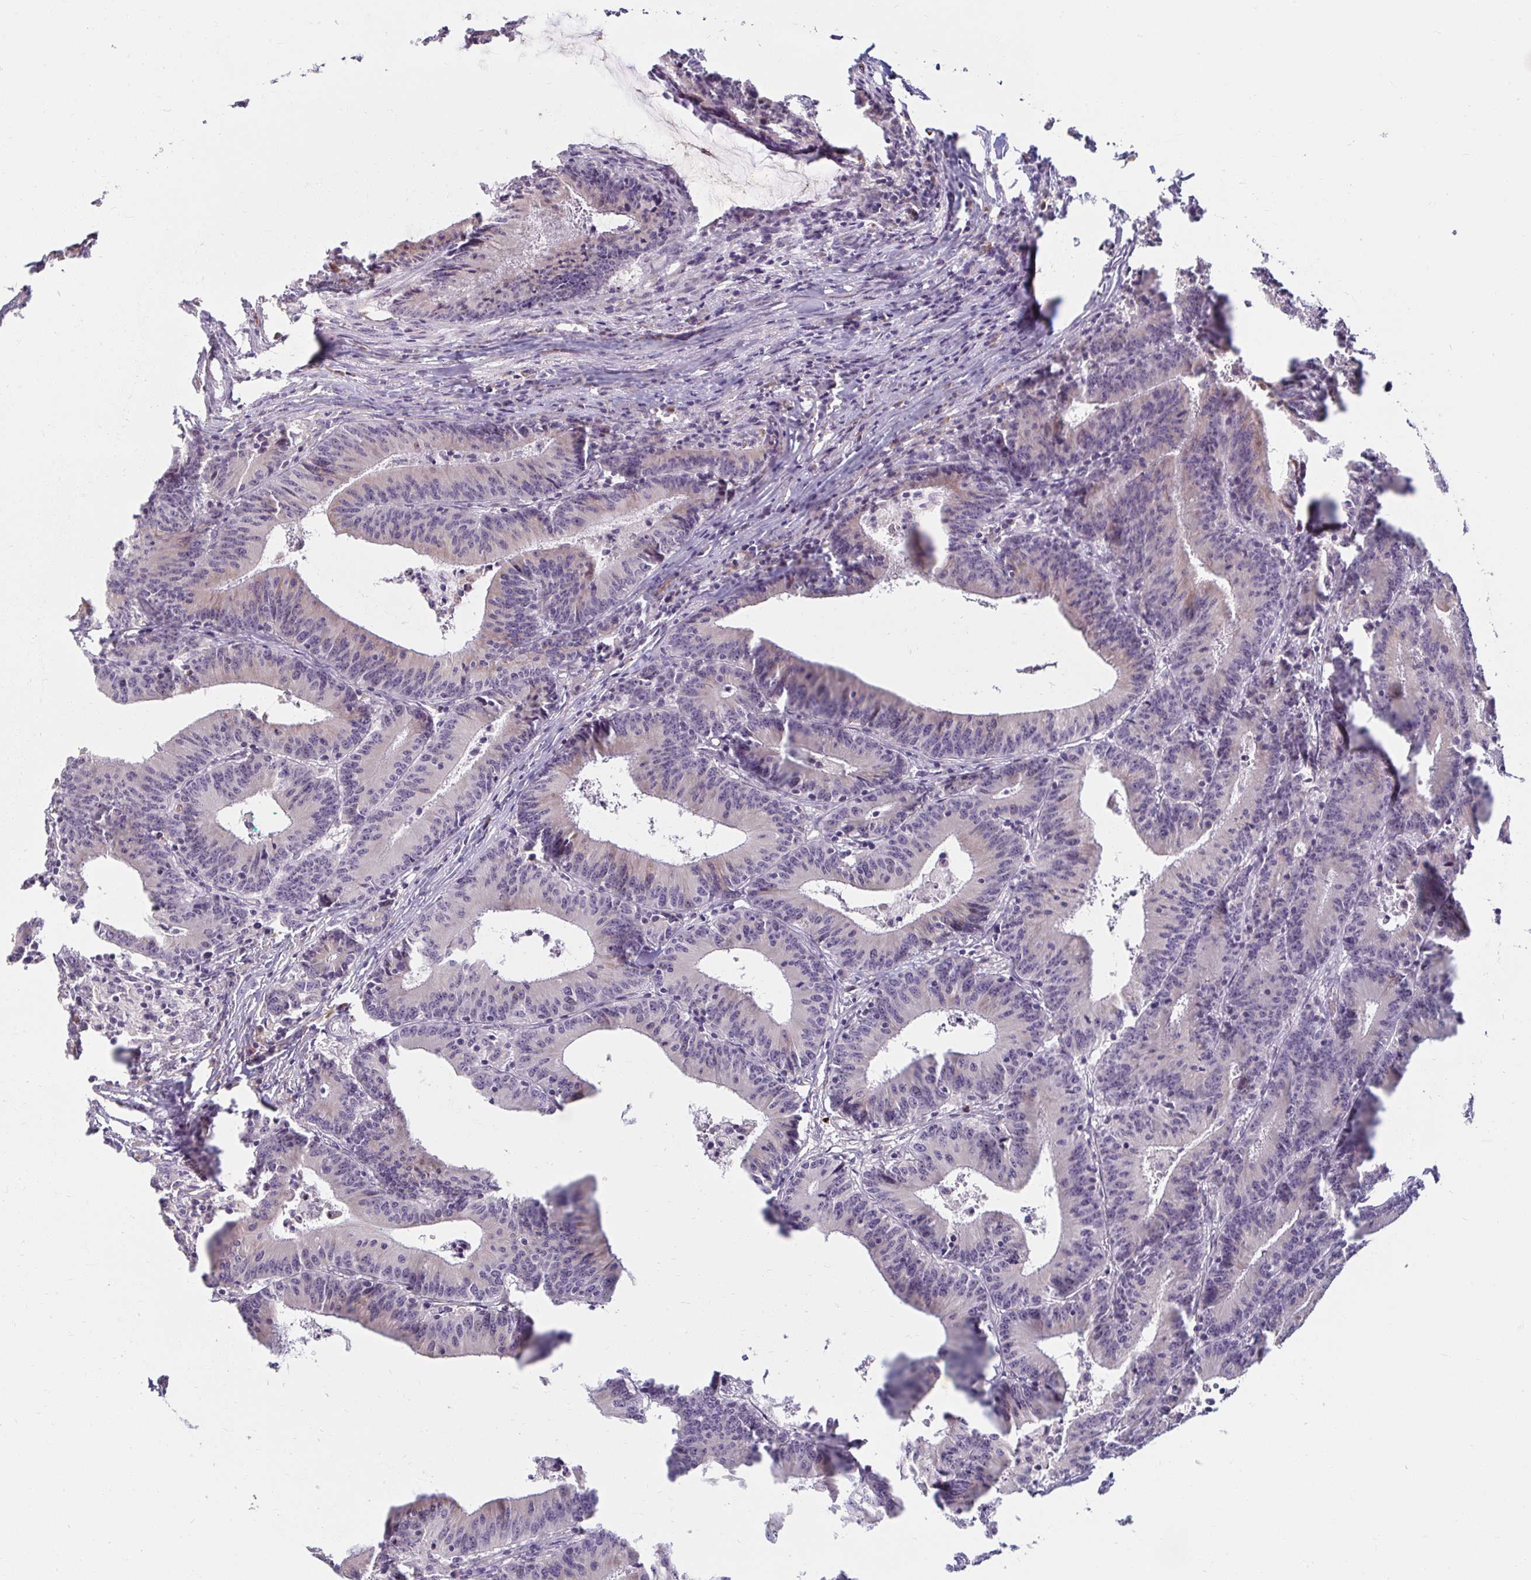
{"staining": {"intensity": "negative", "quantity": "none", "location": "none"}, "tissue": "colorectal cancer", "cell_type": "Tumor cells", "image_type": "cancer", "snomed": [{"axis": "morphology", "description": "Adenocarcinoma, NOS"}, {"axis": "topography", "description": "Colon"}], "caption": "Protein analysis of colorectal cancer (adenocarcinoma) exhibits no significant expression in tumor cells.", "gene": "DDN", "patient": {"sex": "female", "age": 78}}